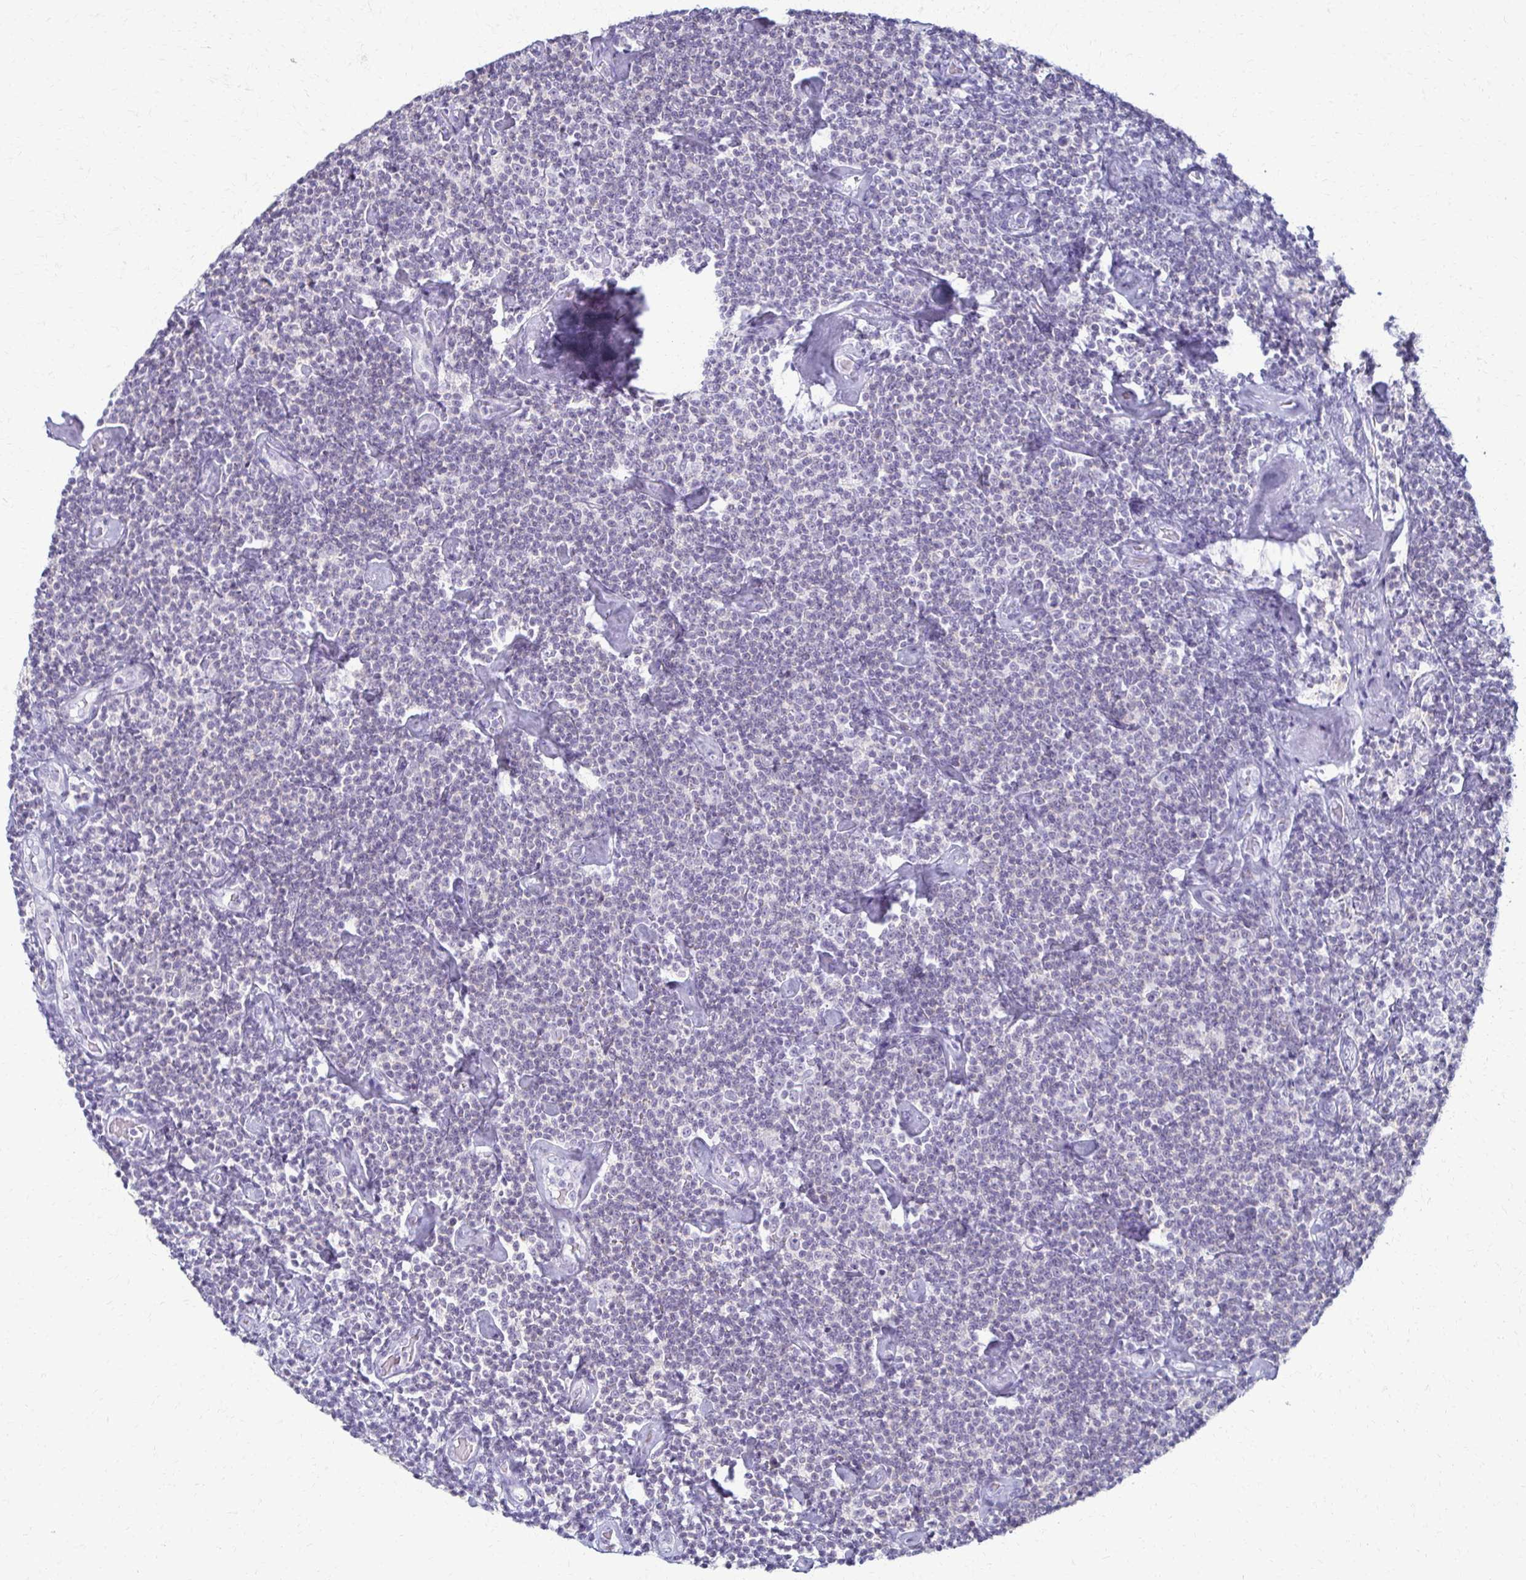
{"staining": {"intensity": "negative", "quantity": "none", "location": "none"}, "tissue": "lymphoma", "cell_type": "Tumor cells", "image_type": "cancer", "snomed": [{"axis": "morphology", "description": "Malignant lymphoma, non-Hodgkin's type, Low grade"}, {"axis": "topography", "description": "Lymph node"}], "caption": "Human lymphoma stained for a protein using immunohistochemistry (IHC) reveals no expression in tumor cells.", "gene": "FCGR2B", "patient": {"sex": "male", "age": 81}}